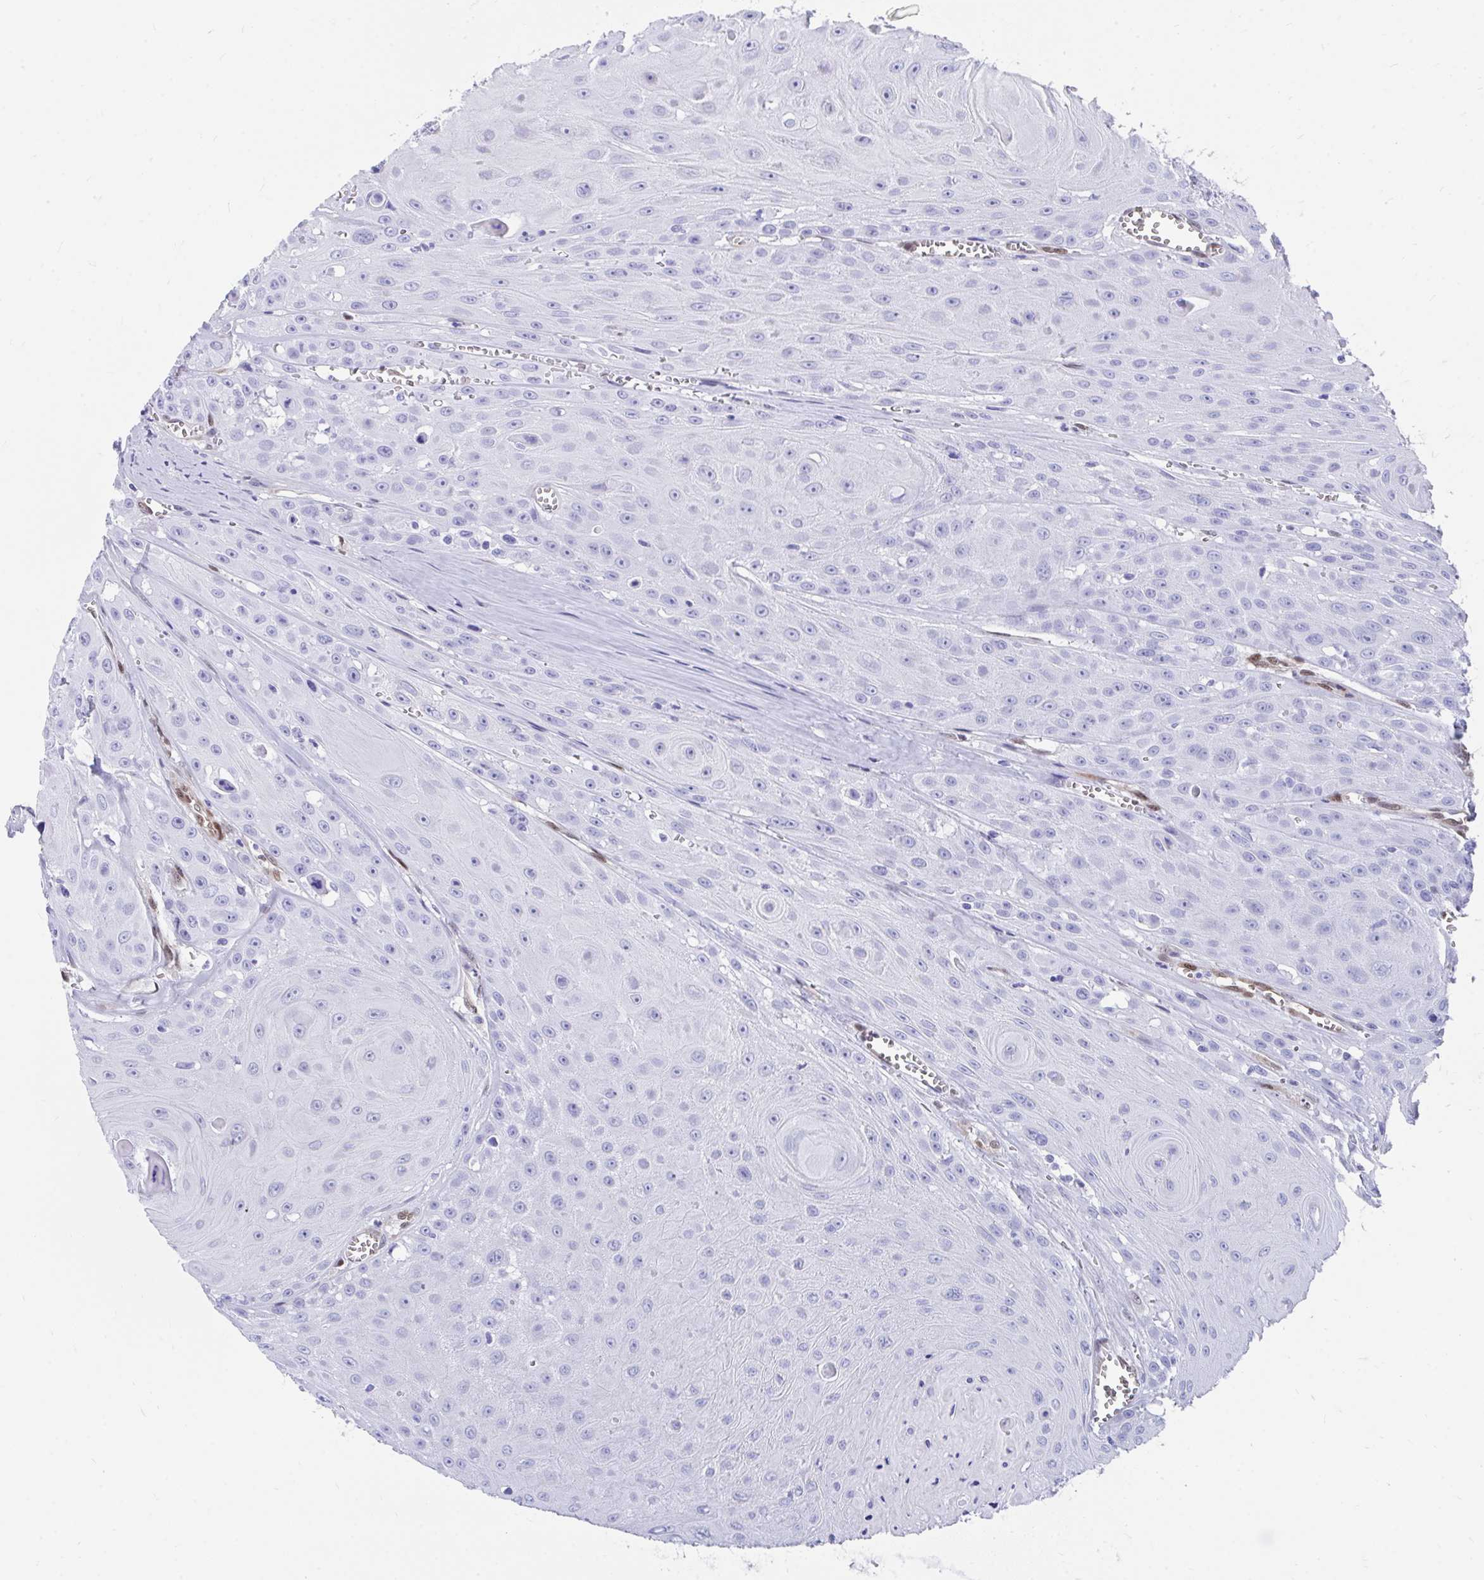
{"staining": {"intensity": "negative", "quantity": "none", "location": "none"}, "tissue": "head and neck cancer", "cell_type": "Tumor cells", "image_type": "cancer", "snomed": [{"axis": "morphology", "description": "Squamous cell carcinoma, NOS"}, {"axis": "topography", "description": "Oral tissue"}, {"axis": "topography", "description": "Head-Neck"}], "caption": "IHC of head and neck squamous cell carcinoma displays no staining in tumor cells. The staining is performed using DAB (3,3'-diaminobenzidine) brown chromogen with nuclei counter-stained in using hematoxylin.", "gene": "RBPMS", "patient": {"sex": "male", "age": 81}}